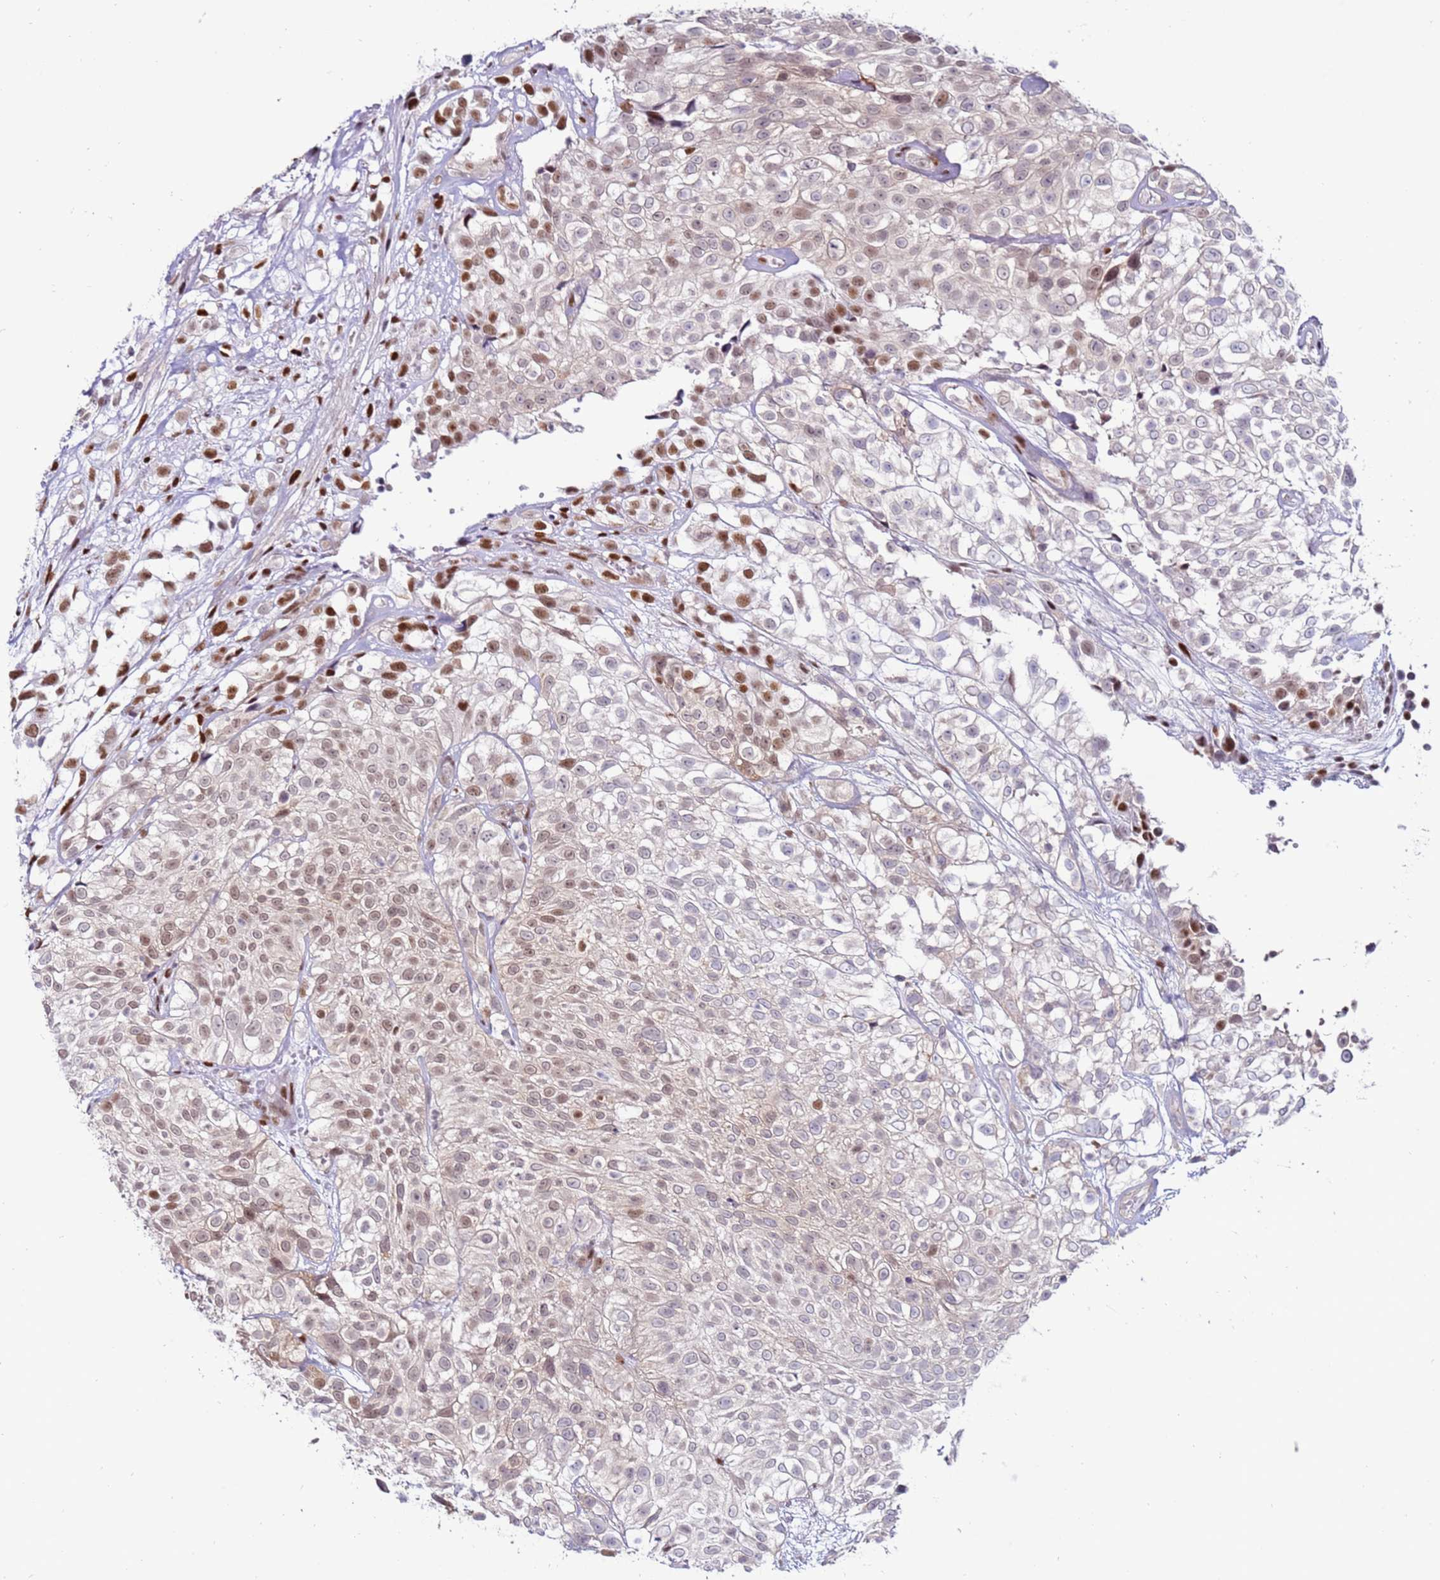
{"staining": {"intensity": "strong", "quantity": "25%-75%", "location": "nuclear"}, "tissue": "urothelial cancer", "cell_type": "Tumor cells", "image_type": "cancer", "snomed": [{"axis": "morphology", "description": "Urothelial carcinoma, High grade"}, {"axis": "topography", "description": "Urinary bladder"}], "caption": "Strong nuclear positivity for a protein is identified in about 25%-75% of tumor cells of urothelial cancer using immunohistochemistry.", "gene": "KPNA4", "patient": {"sex": "male", "age": 56}}